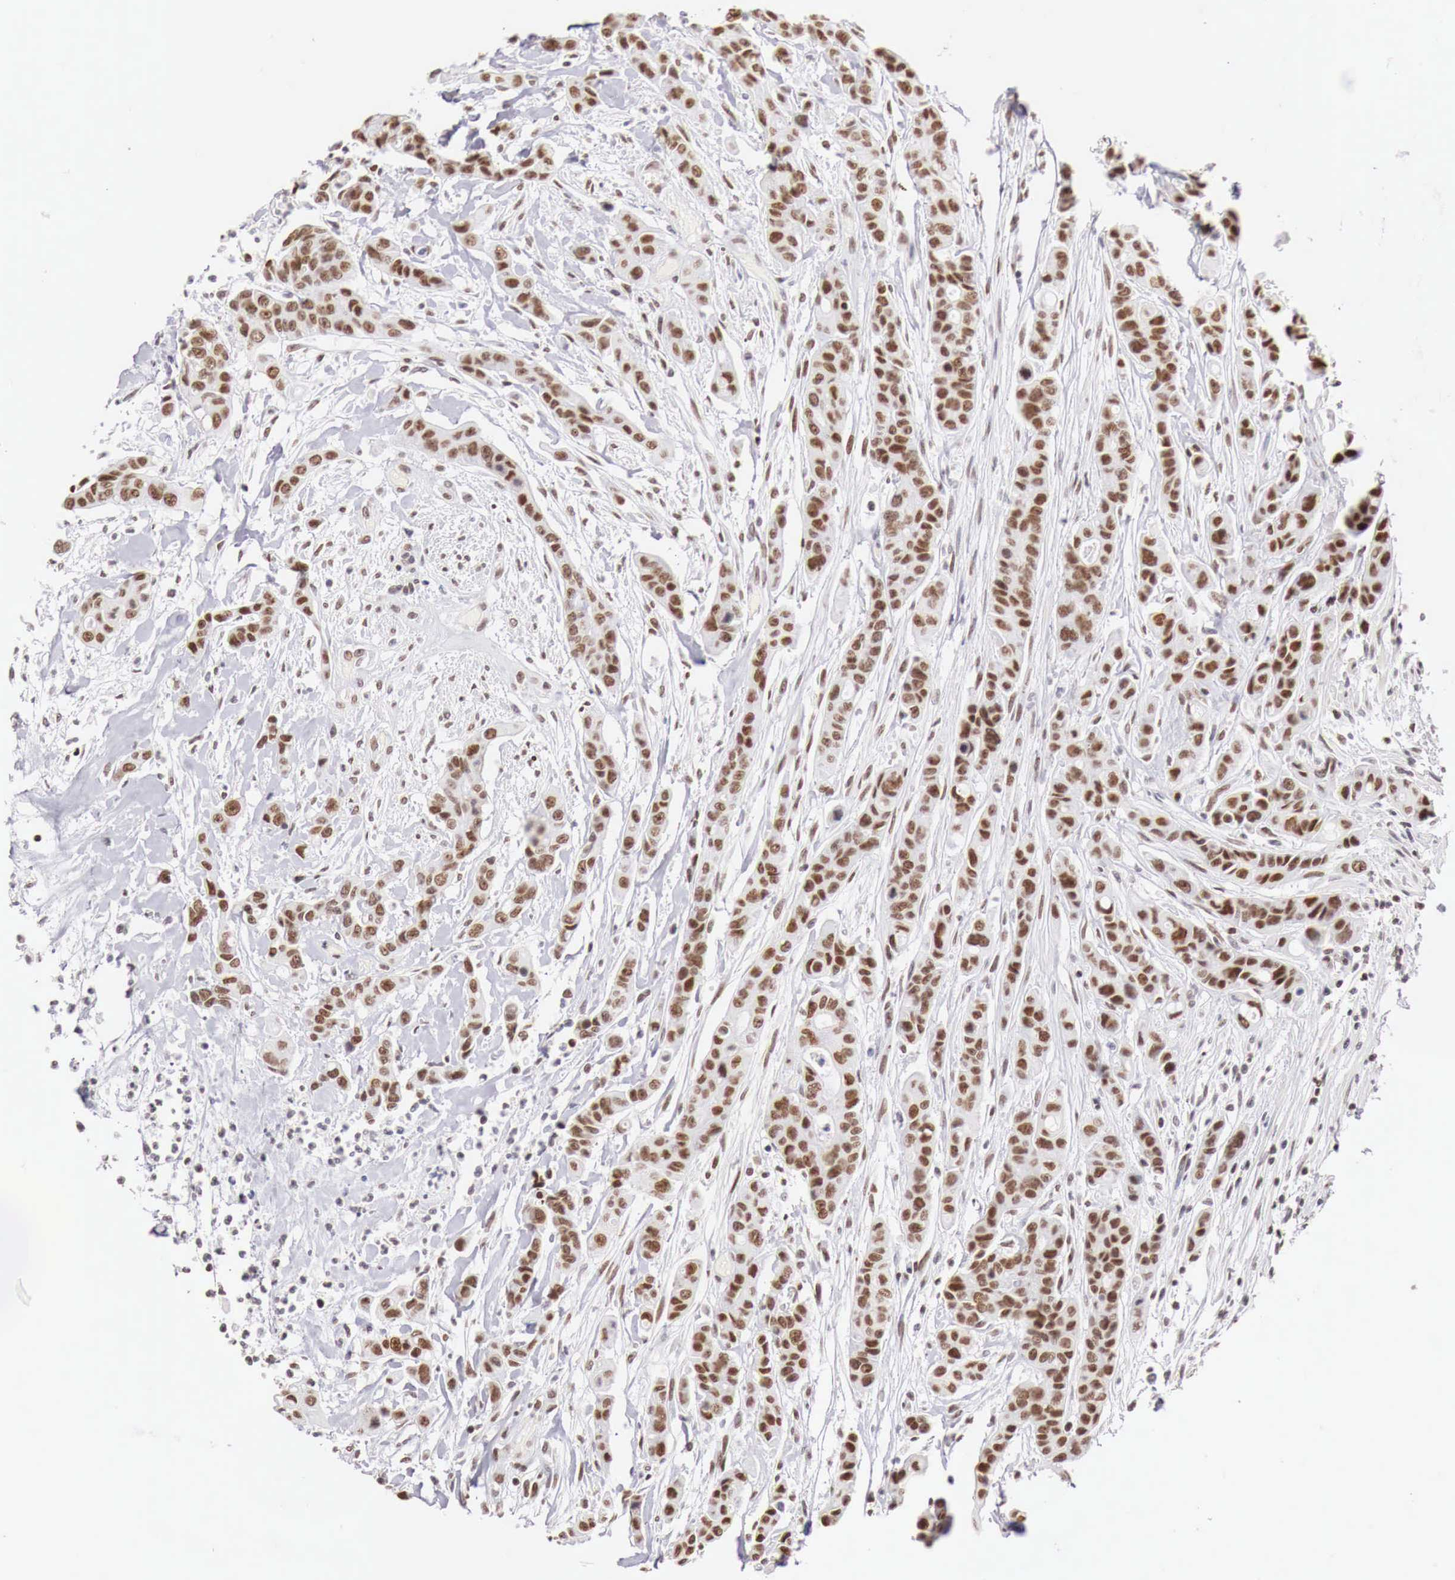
{"staining": {"intensity": "moderate", "quantity": "25%-75%", "location": "nuclear"}, "tissue": "colorectal cancer", "cell_type": "Tumor cells", "image_type": "cancer", "snomed": [{"axis": "morphology", "description": "Adenocarcinoma, NOS"}, {"axis": "topography", "description": "Colon"}], "caption": "Moderate nuclear expression is present in about 25%-75% of tumor cells in colorectal cancer.", "gene": "PHF14", "patient": {"sex": "female", "age": 70}}